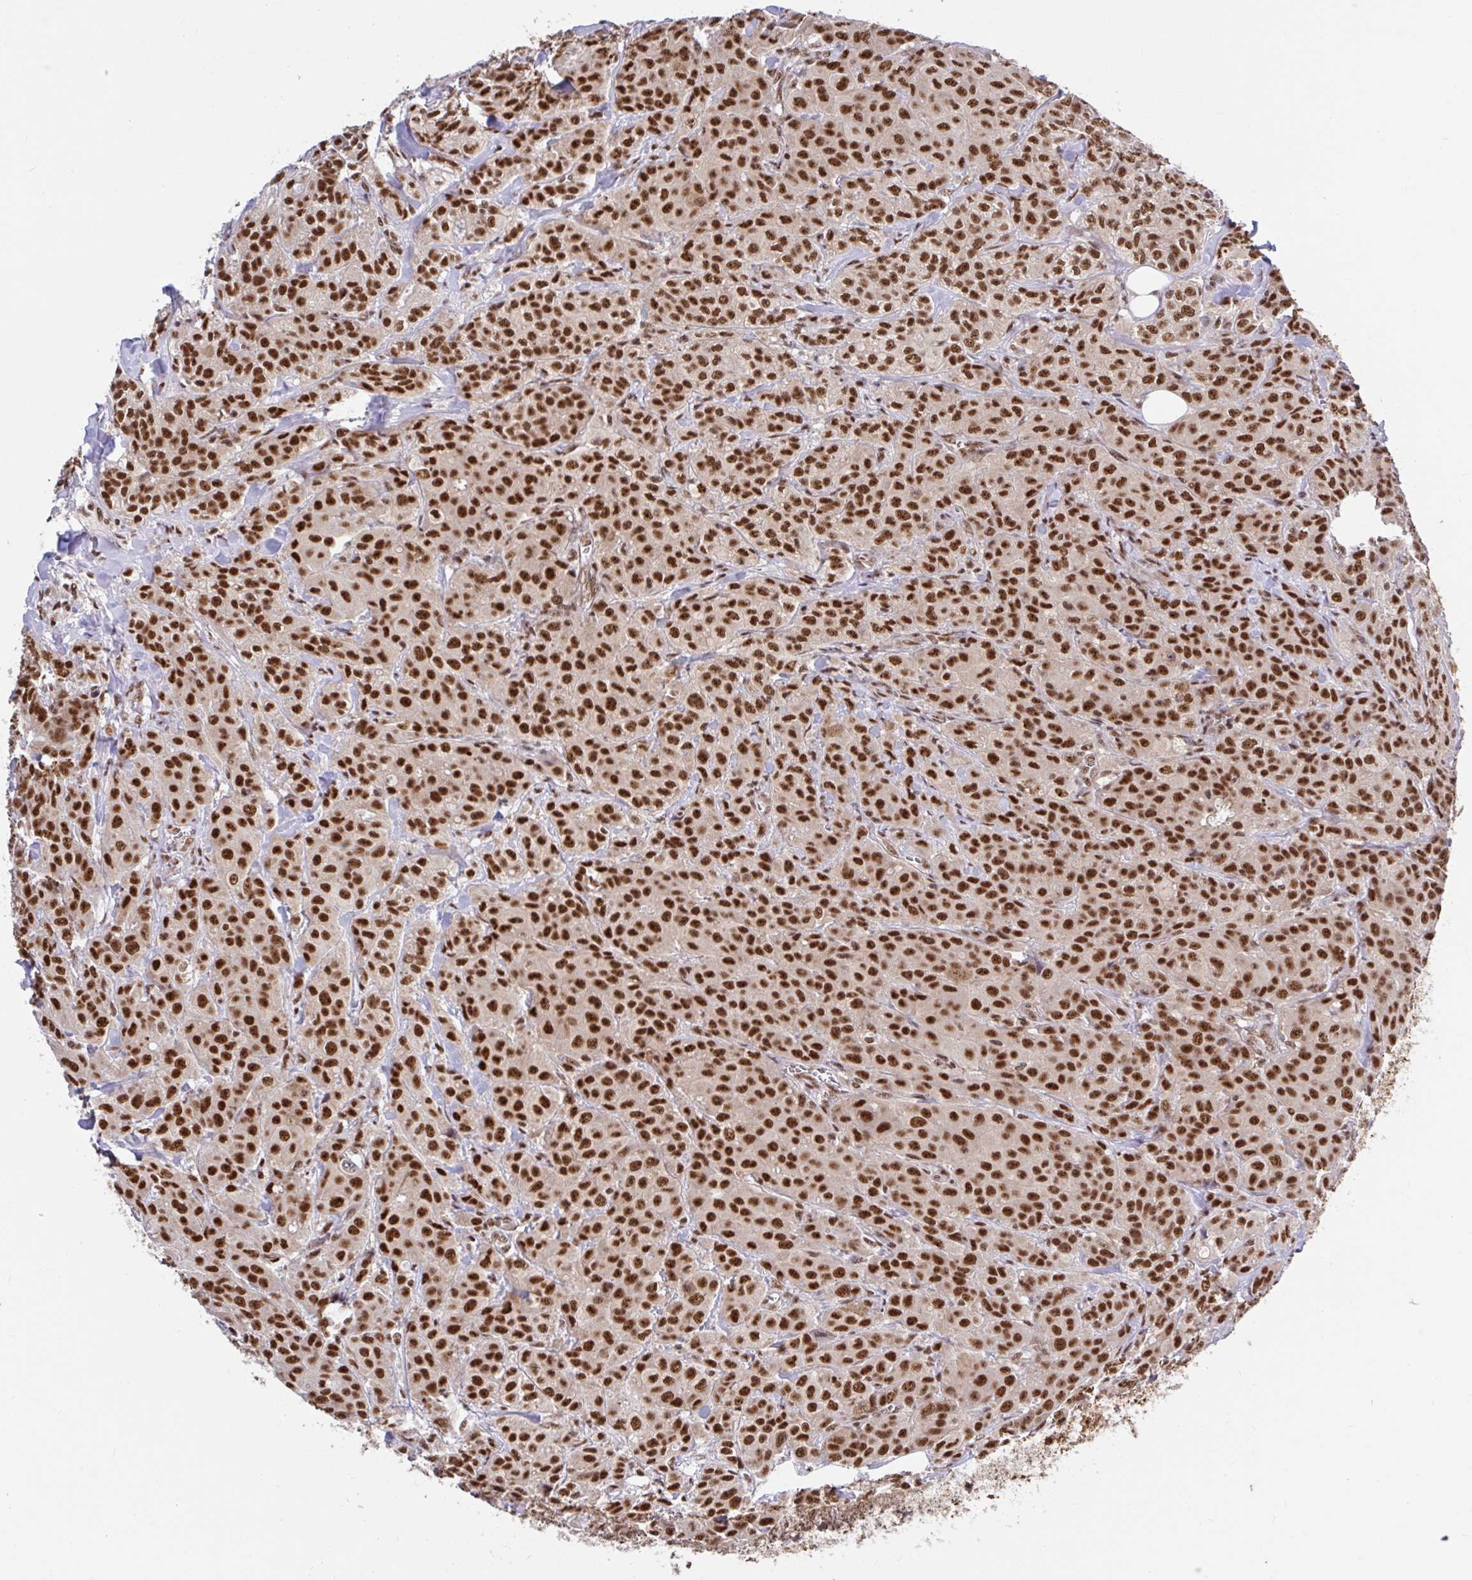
{"staining": {"intensity": "strong", "quantity": ">75%", "location": "nuclear"}, "tissue": "breast cancer", "cell_type": "Tumor cells", "image_type": "cancer", "snomed": [{"axis": "morphology", "description": "Normal tissue, NOS"}, {"axis": "morphology", "description": "Duct carcinoma"}, {"axis": "topography", "description": "Breast"}], "caption": "An immunohistochemistry micrograph of neoplastic tissue is shown. Protein staining in brown highlights strong nuclear positivity in breast cancer (intraductal carcinoma) within tumor cells.", "gene": "ABCA9", "patient": {"sex": "female", "age": 43}}